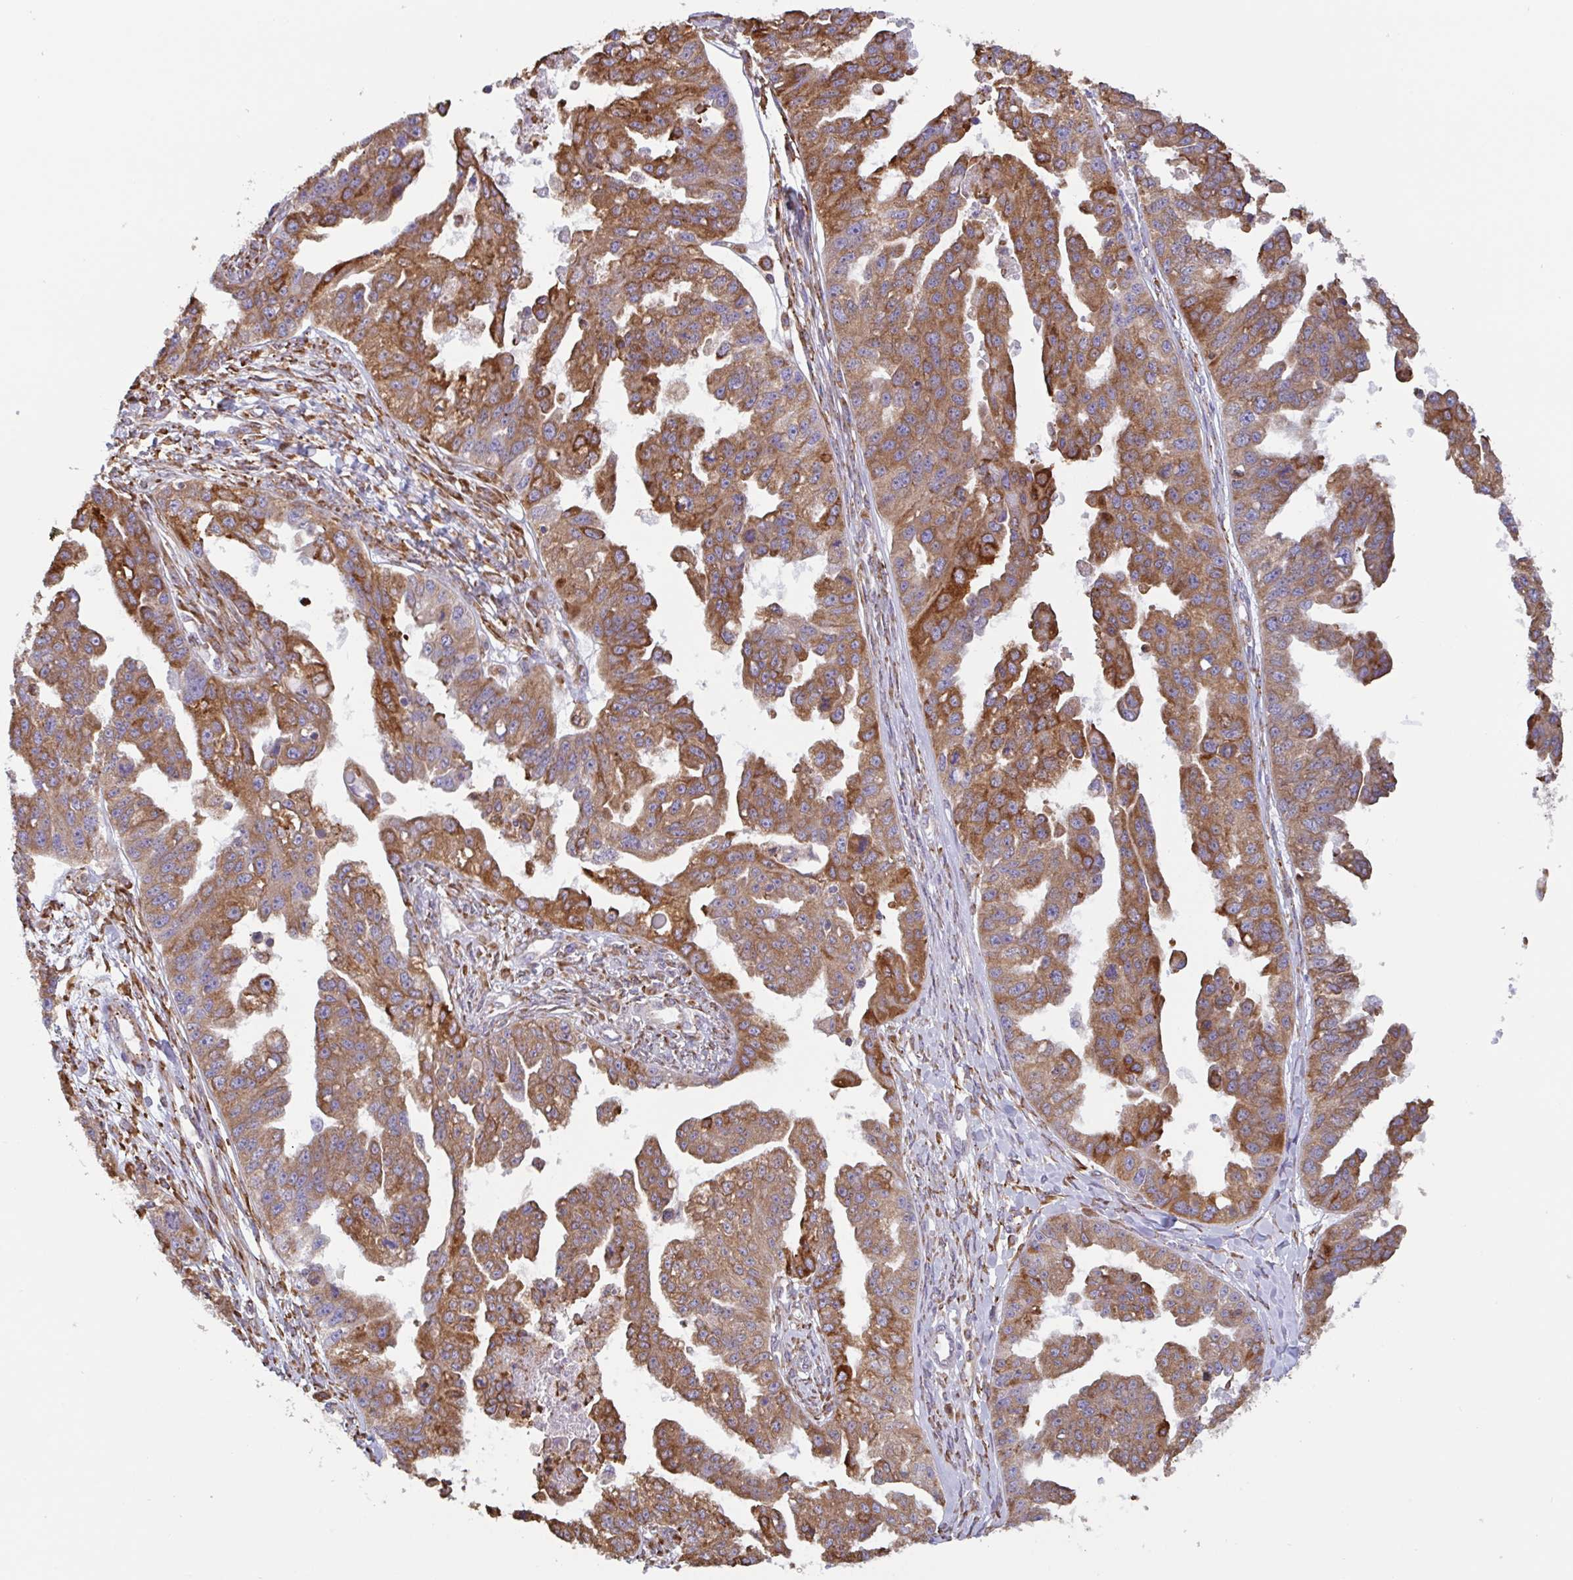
{"staining": {"intensity": "moderate", "quantity": ">75%", "location": "cytoplasmic/membranous"}, "tissue": "ovarian cancer", "cell_type": "Tumor cells", "image_type": "cancer", "snomed": [{"axis": "morphology", "description": "Cystadenocarcinoma, serous, NOS"}, {"axis": "topography", "description": "Ovary"}], "caption": "Ovarian cancer tissue exhibits moderate cytoplasmic/membranous expression in about >75% of tumor cells", "gene": "DOK4", "patient": {"sex": "female", "age": 58}}